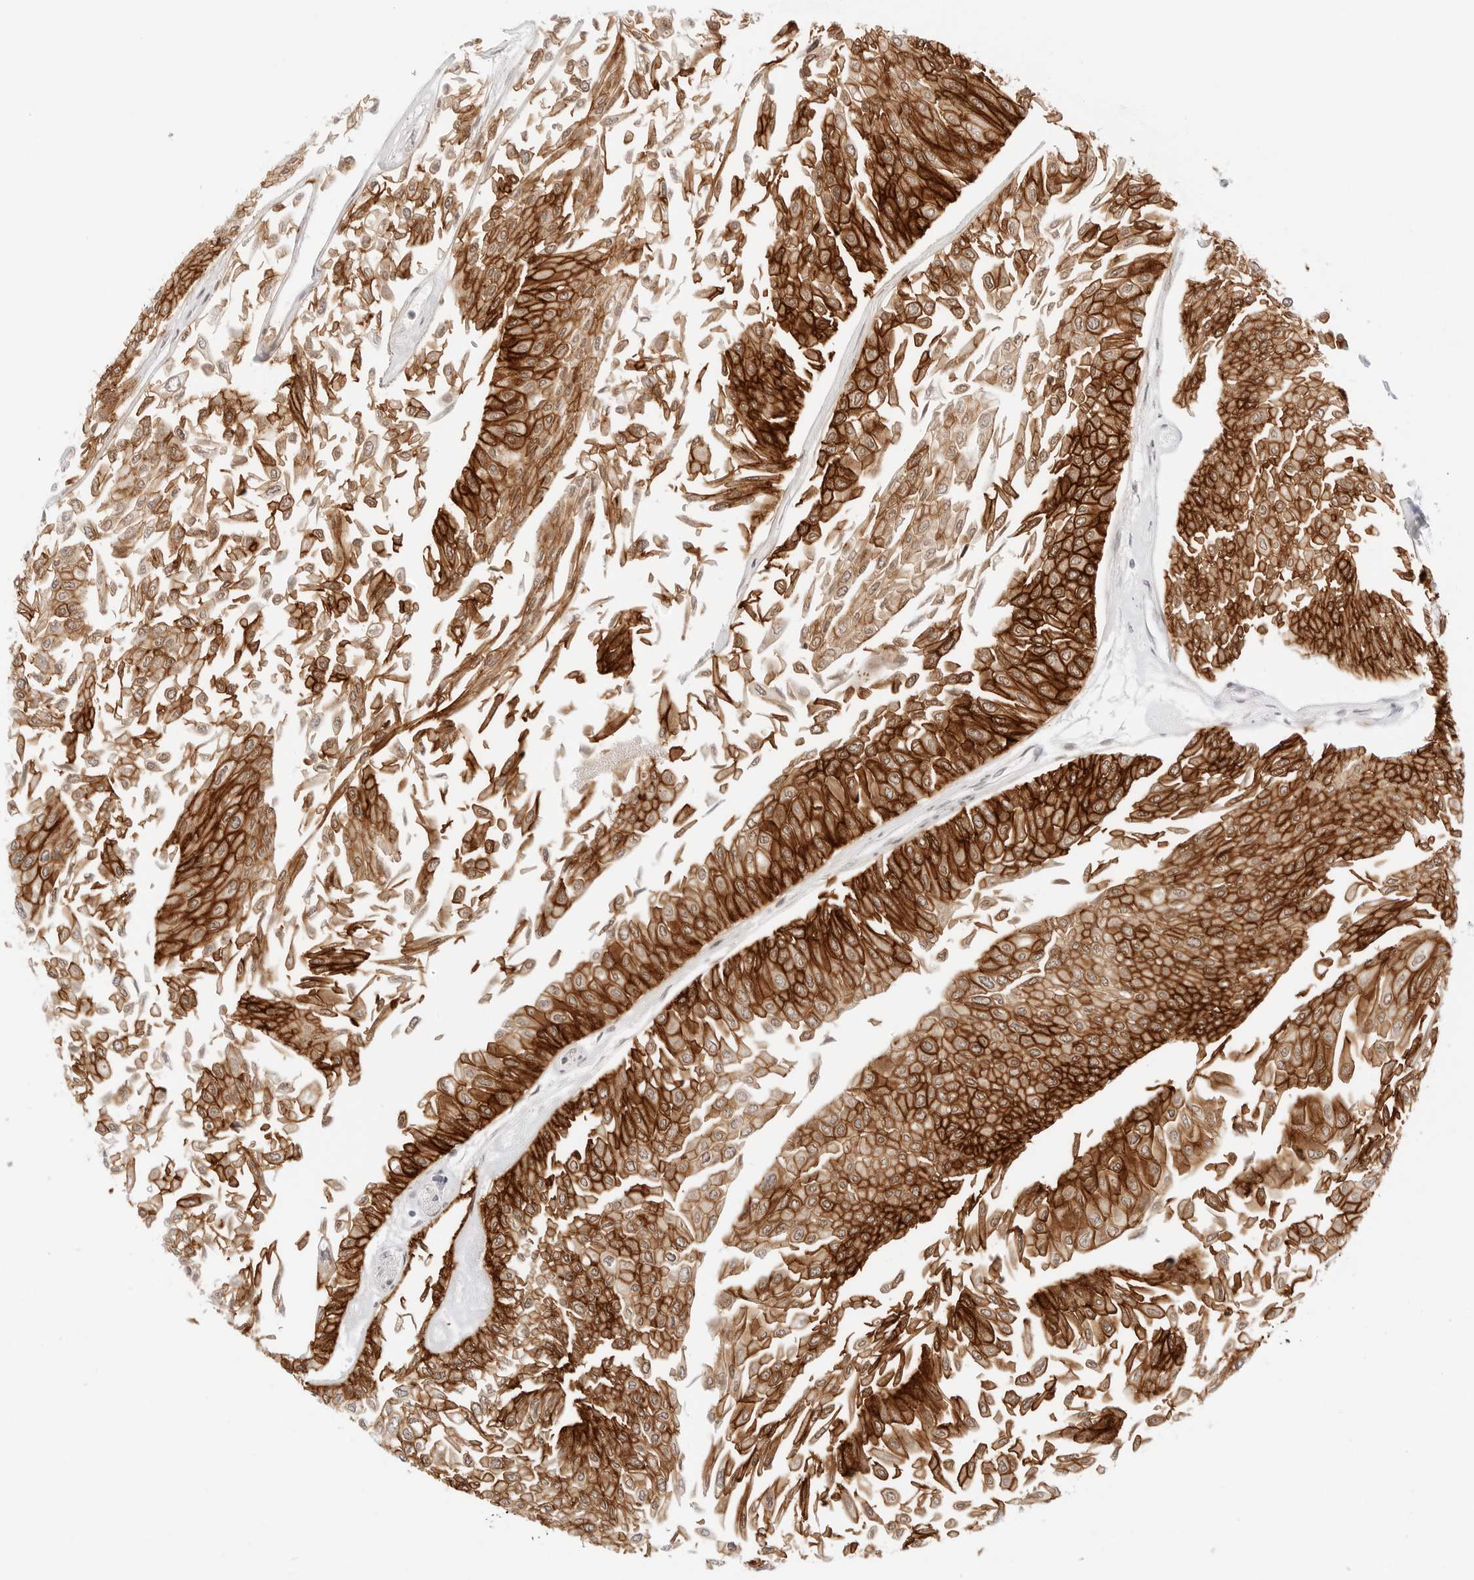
{"staining": {"intensity": "strong", "quantity": ">75%", "location": "cytoplasmic/membranous"}, "tissue": "urothelial cancer", "cell_type": "Tumor cells", "image_type": "cancer", "snomed": [{"axis": "morphology", "description": "Urothelial carcinoma, Low grade"}, {"axis": "topography", "description": "Urinary bladder"}], "caption": "DAB immunohistochemical staining of human urothelial cancer exhibits strong cytoplasmic/membranous protein expression in approximately >75% of tumor cells. Nuclei are stained in blue.", "gene": "CDH1", "patient": {"sex": "male", "age": 67}}